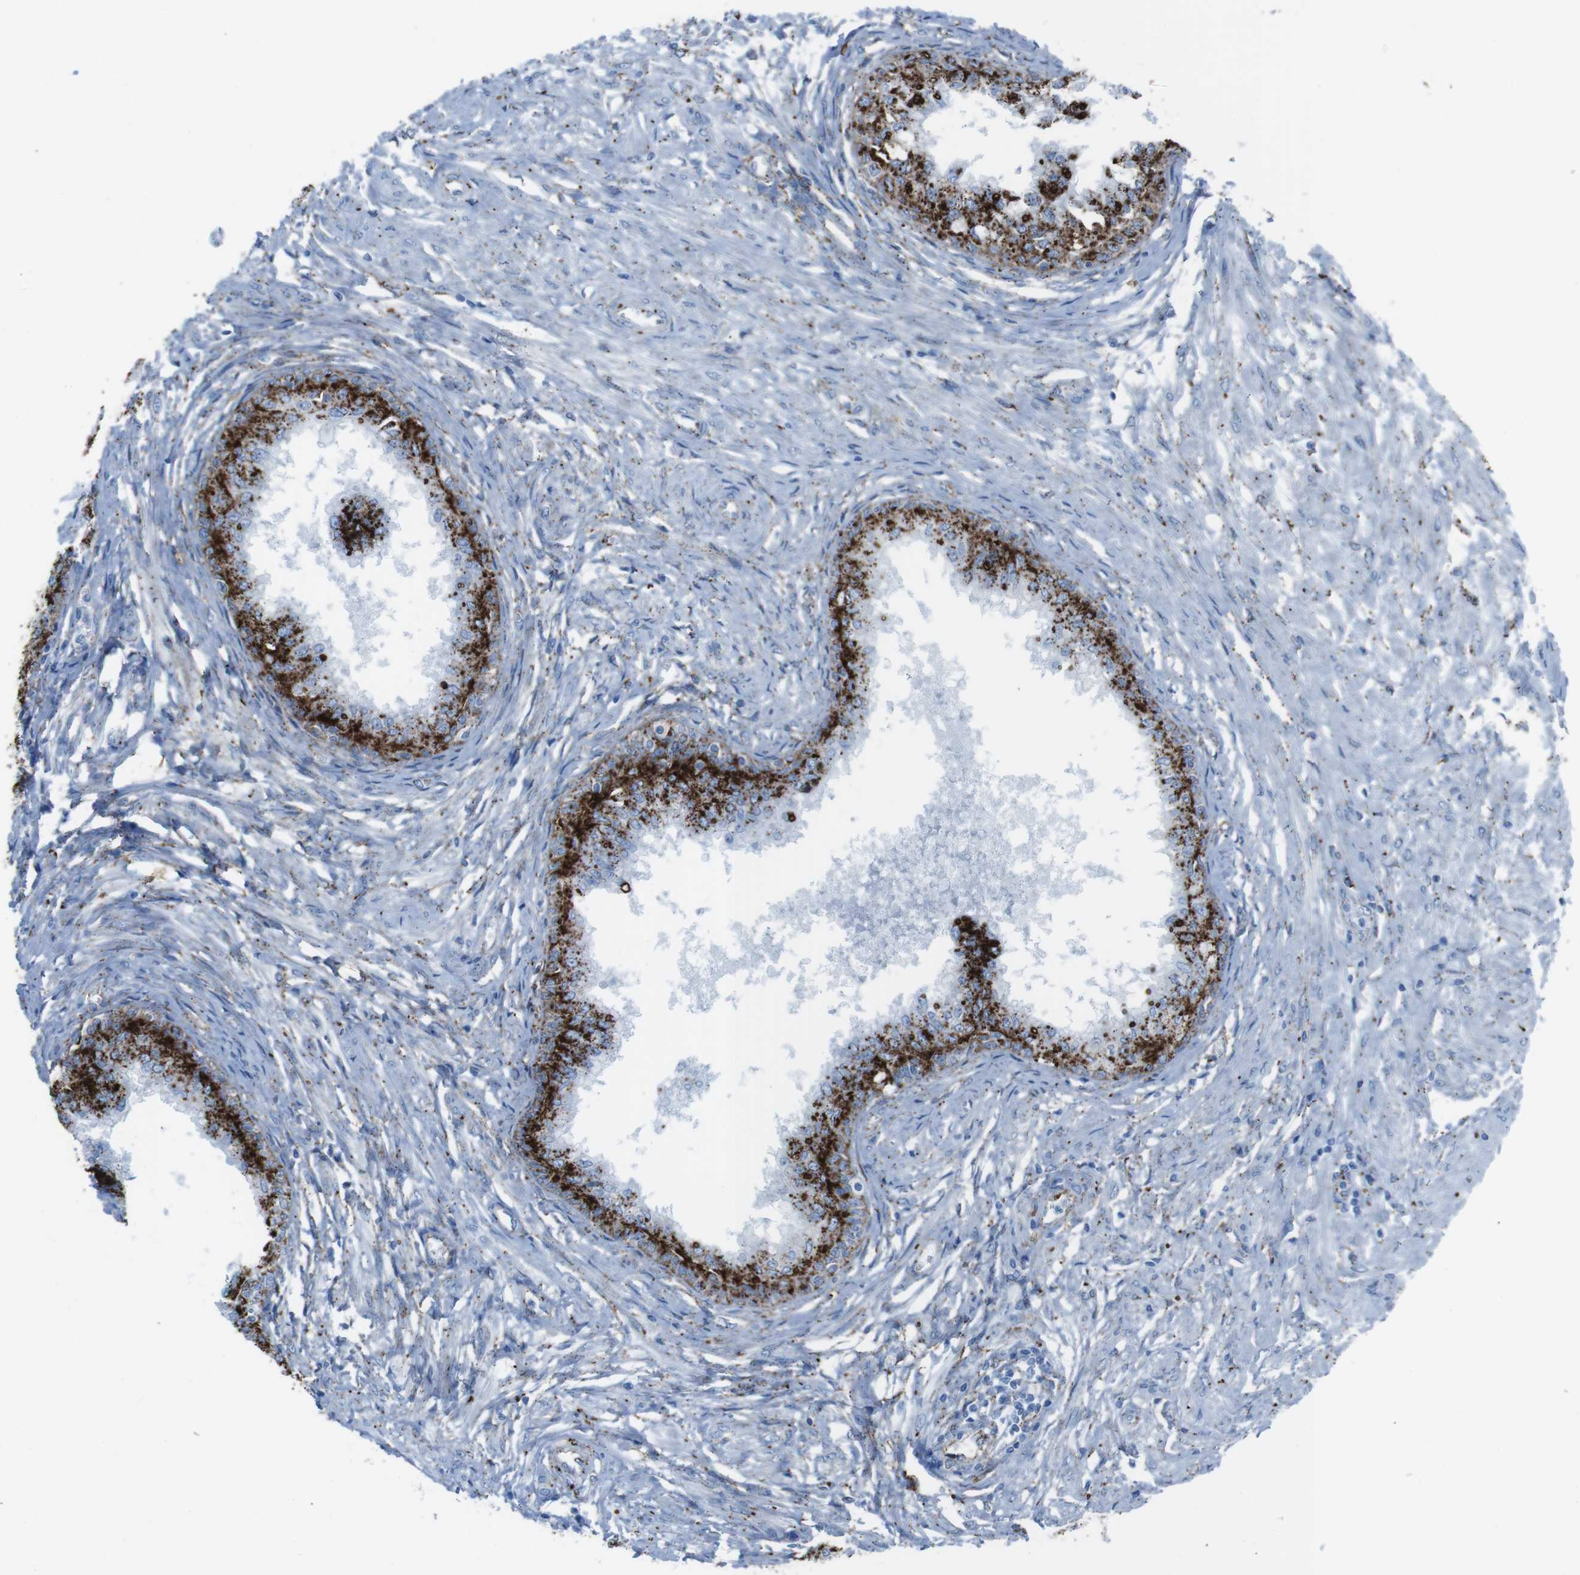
{"staining": {"intensity": "strong", "quantity": ">75%", "location": "cytoplasmic/membranous"}, "tissue": "prostate", "cell_type": "Glandular cells", "image_type": "normal", "snomed": [{"axis": "morphology", "description": "Normal tissue, NOS"}, {"axis": "topography", "description": "Prostate"}, {"axis": "topography", "description": "Seminal veicle"}], "caption": "The image displays a brown stain indicating the presence of a protein in the cytoplasmic/membranous of glandular cells in prostate. Immunohistochemistry stains the protein in brown and the nuclei are stained blue.", "gene": "SCARB2", "patient": {"sex": "male", "age": 60}}